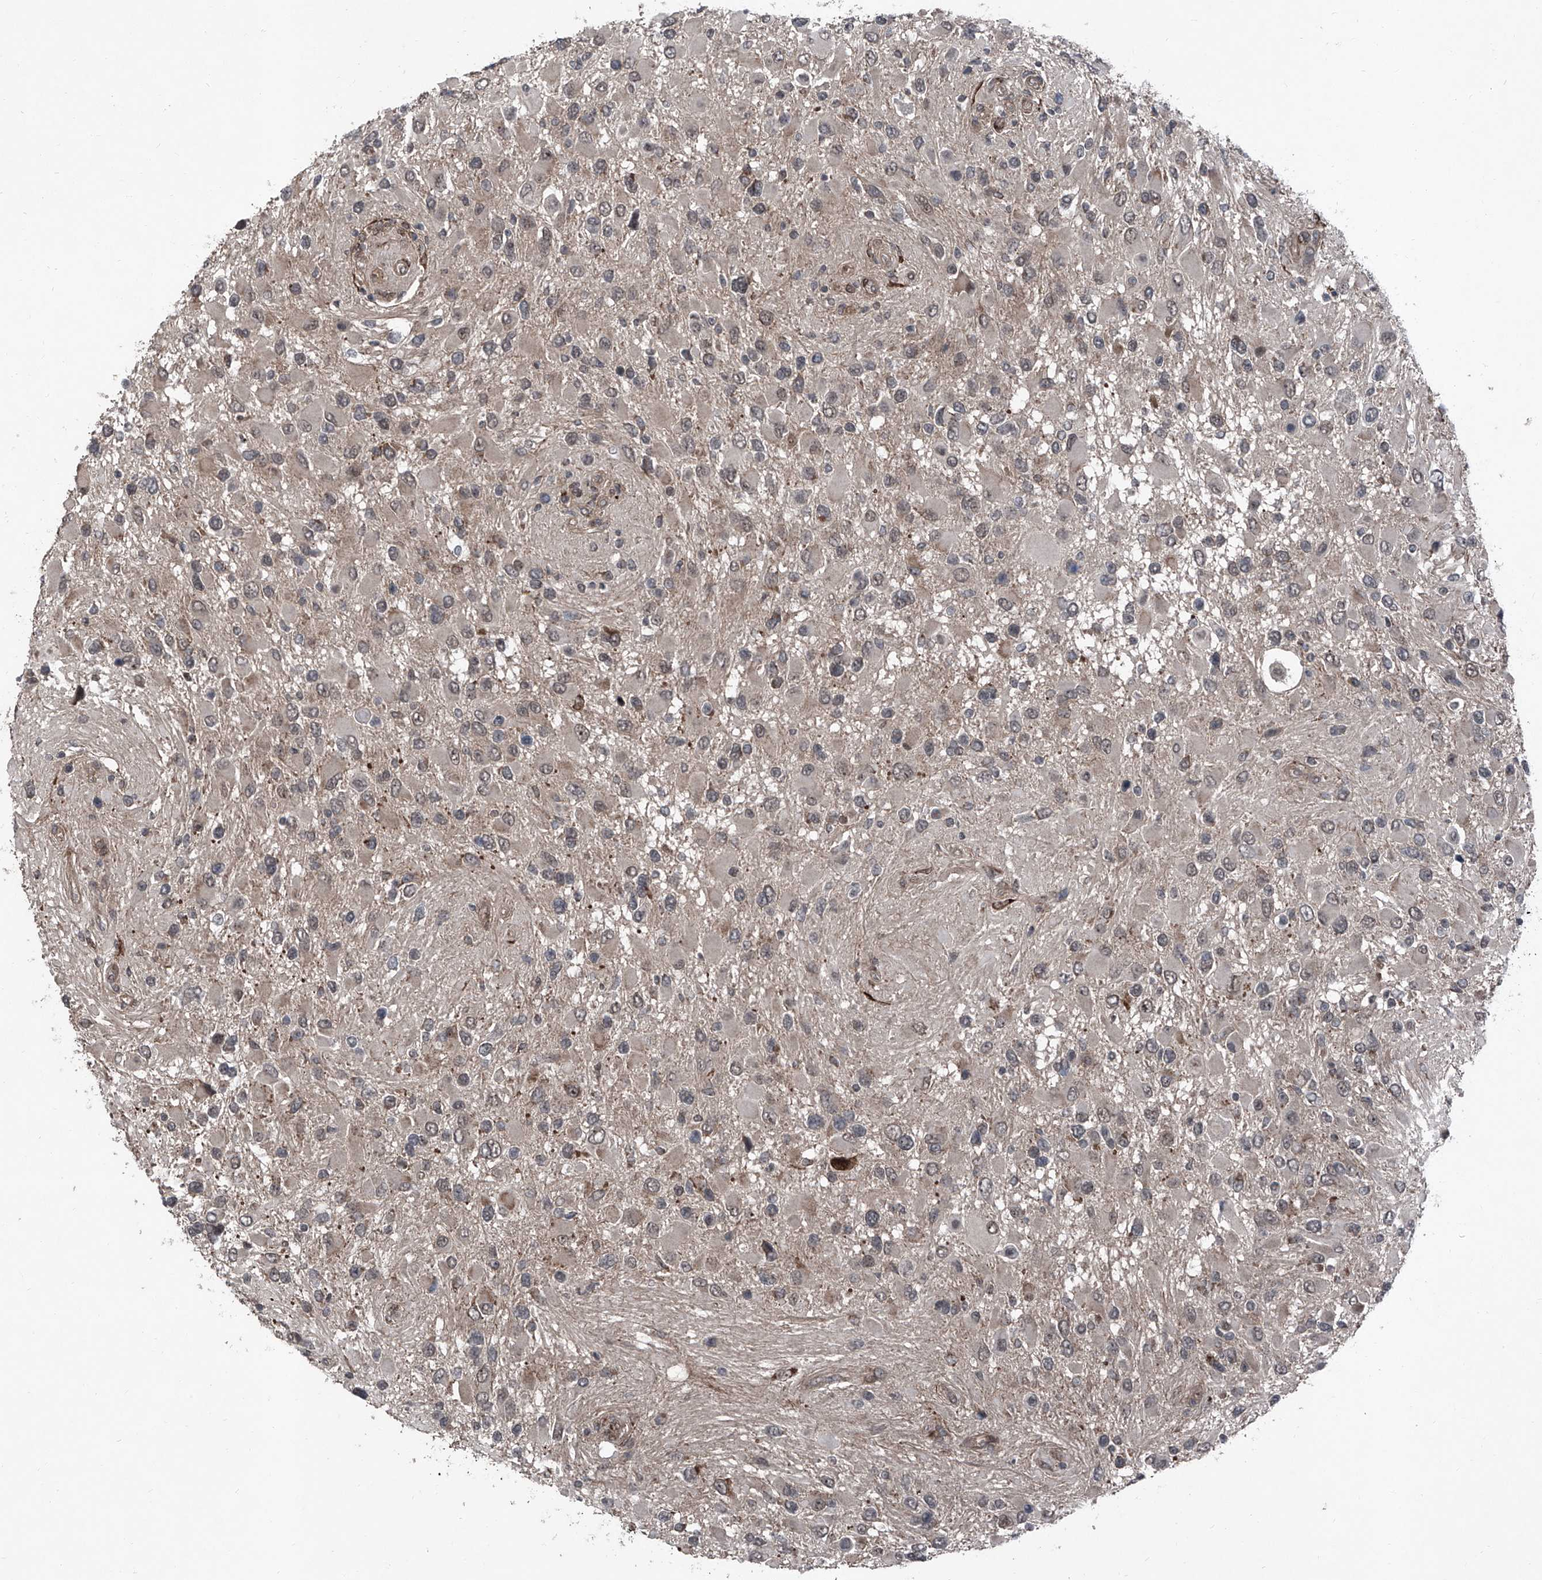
{"staining": {"intensity": "negative", "quantity": "none", "location": "none"}, "tissue": "glioma", "cell_type": "Tumor cells", "image_type": "cancer", "snomed": [{"axis": "morphology", "description": "Glioma, malignant, High grade"}, {"axis": "topography", "description": "Brain"}], "caption": "Glioma stained for a protein using IHC demonstrates no positivity tumor cells.", "gene": "COA7", "patient": {"sex": "male", "age": 53}}